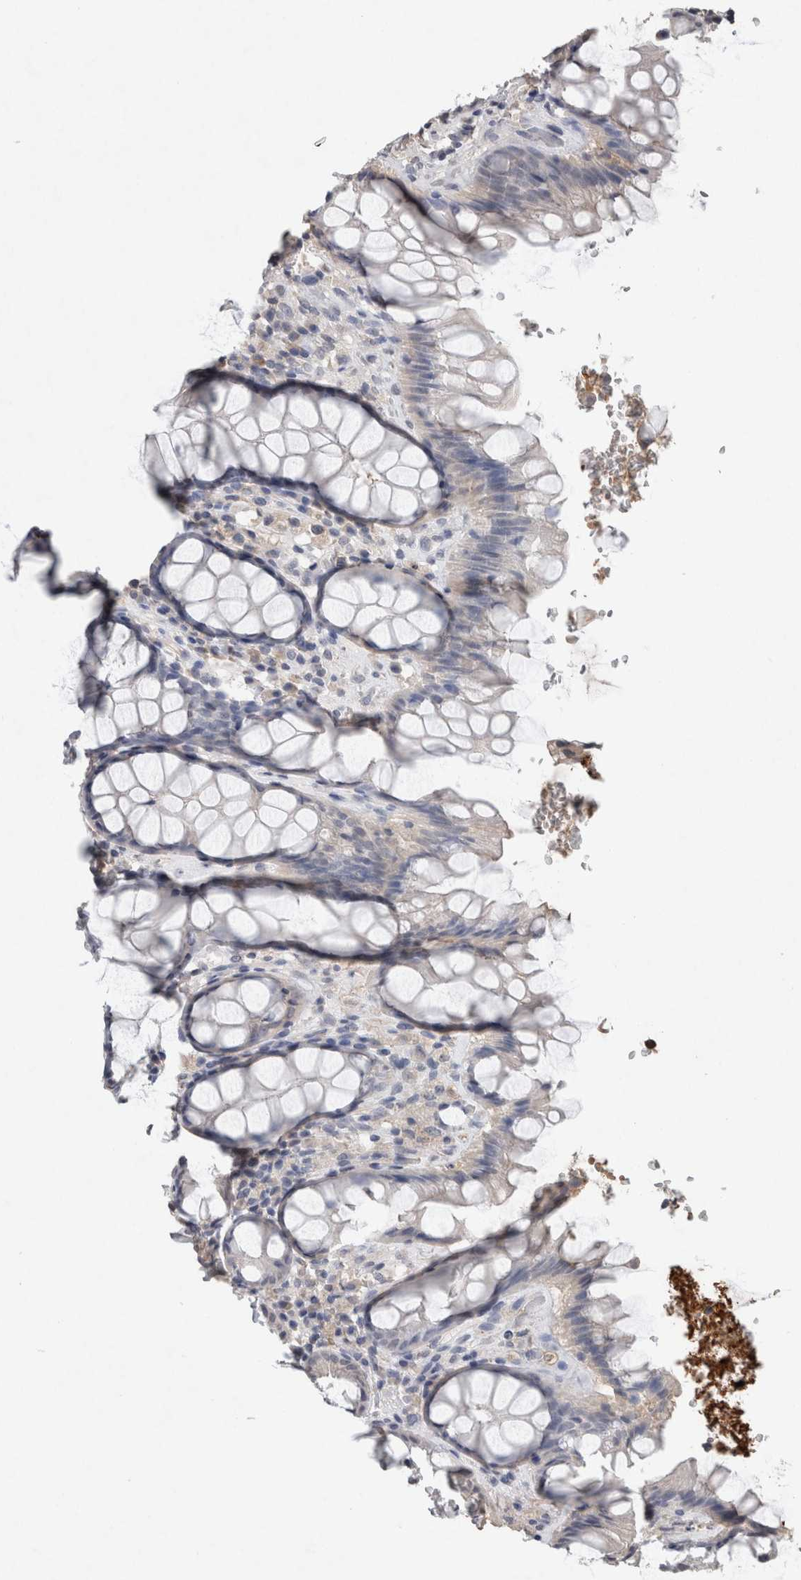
{"staining": {"intensity": "negative", "quantity": "none", "location": "none"}, "tissue": "rectum", "cell_type": "Glandular cells", "image_type": "normal", "snomed": [{"axis": "morphology", "description": "Normal tissue, NOS"}, {"axis": "topography", "description": "Rectum"}], "caption": "The photomicrograph exhibits no staining of glandular cells in benign rectum.", "gene": "FABP7", "patient": {"sex": "male", "age": 64}}